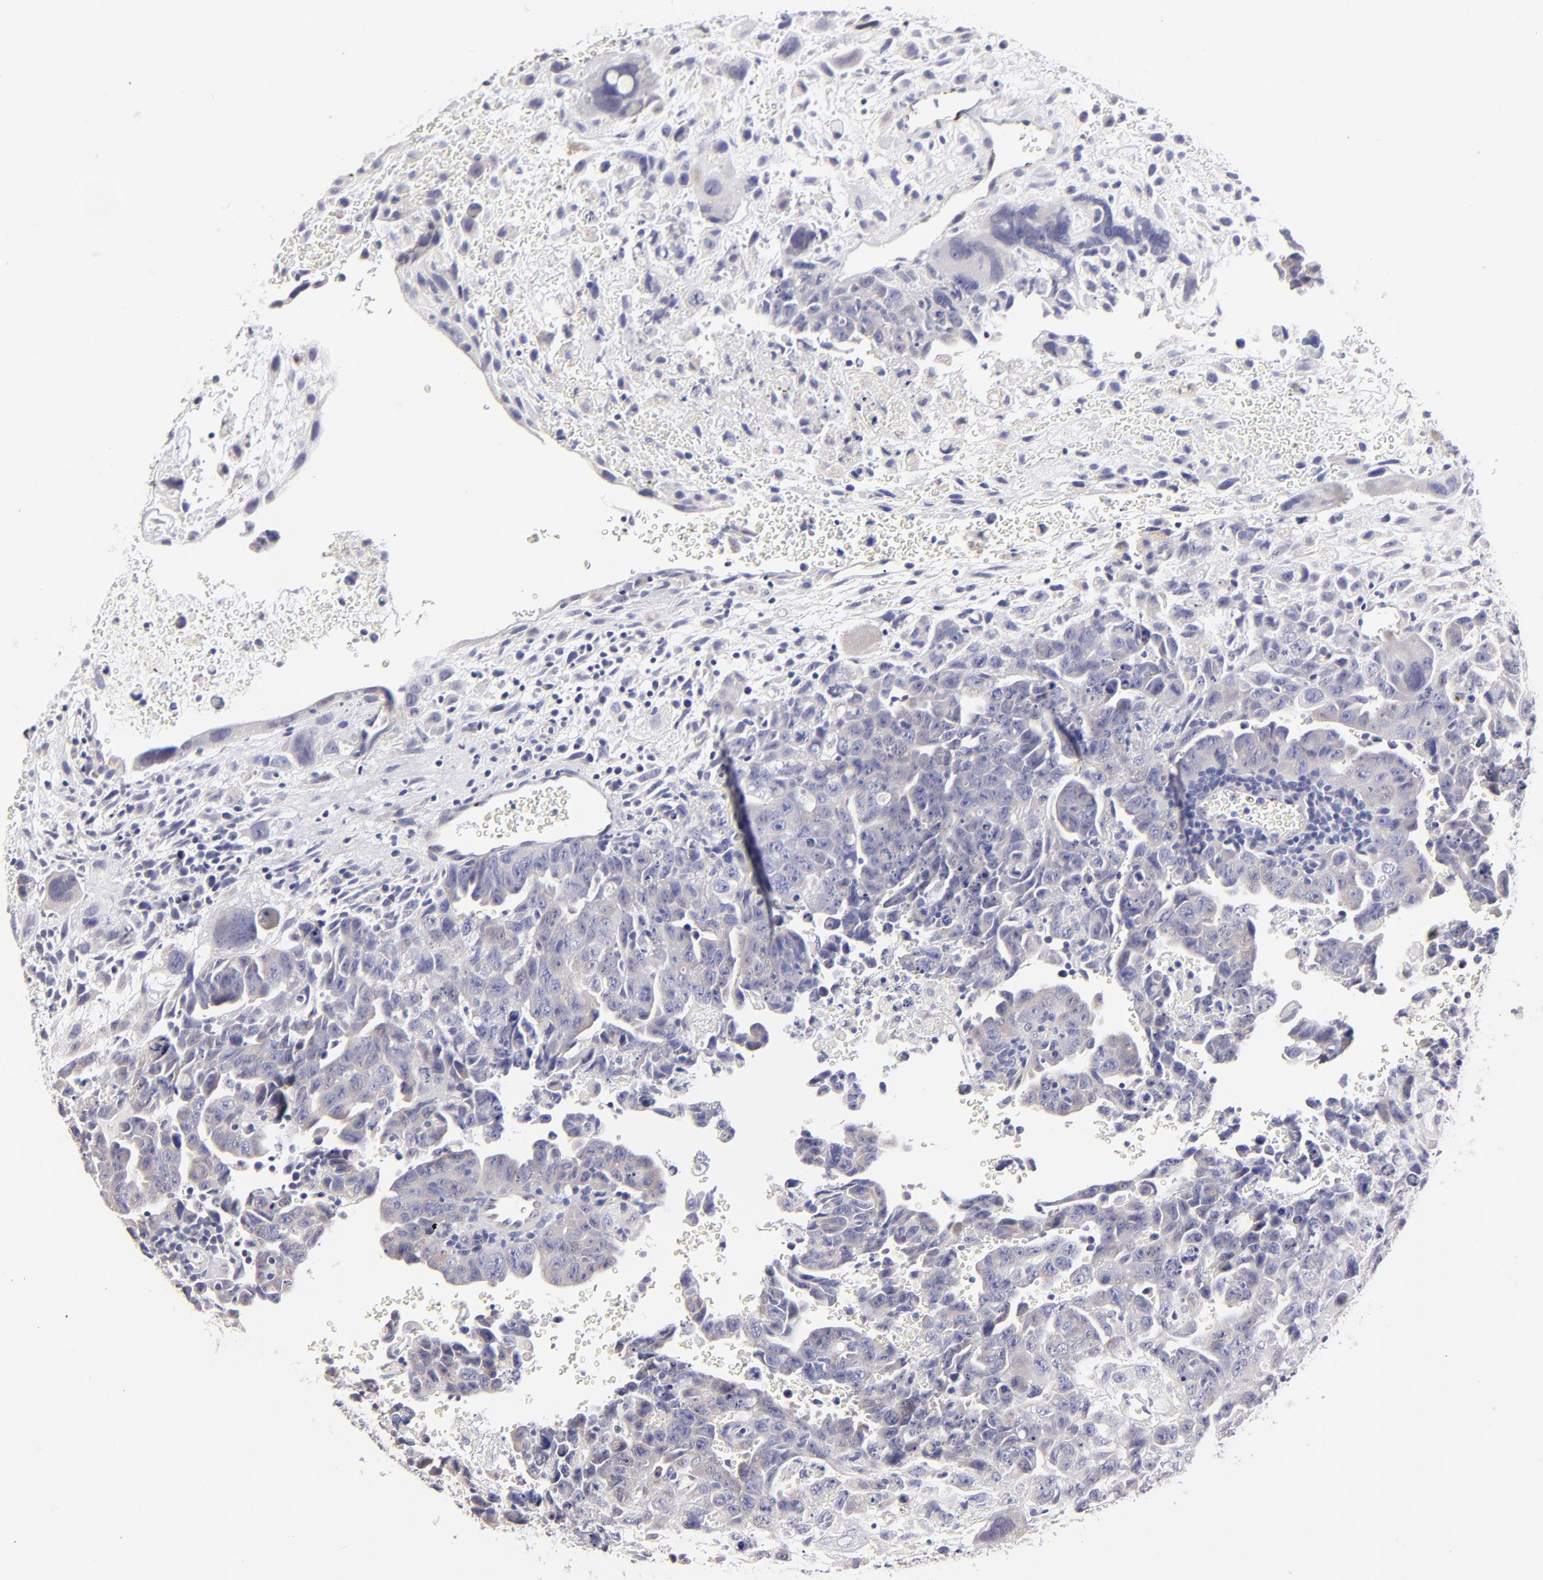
{"staining": {"intensity": "negative", "quantity": "none", "location": "none"}, "tissue": "testis cancer", "cell_type": "Tumor cells", "image_type": "cancer", "snomed": [{"axis": "morphology", "description": "Carcinoma, Embryonal, NOS"}, {"axis": "topography", "description": "Testis"}], "caption": "The histopathology image displays no staining of tumor cells in testis cancer.", "gene": "BTG2", "patient": {"sex": "male", "age": 28}}